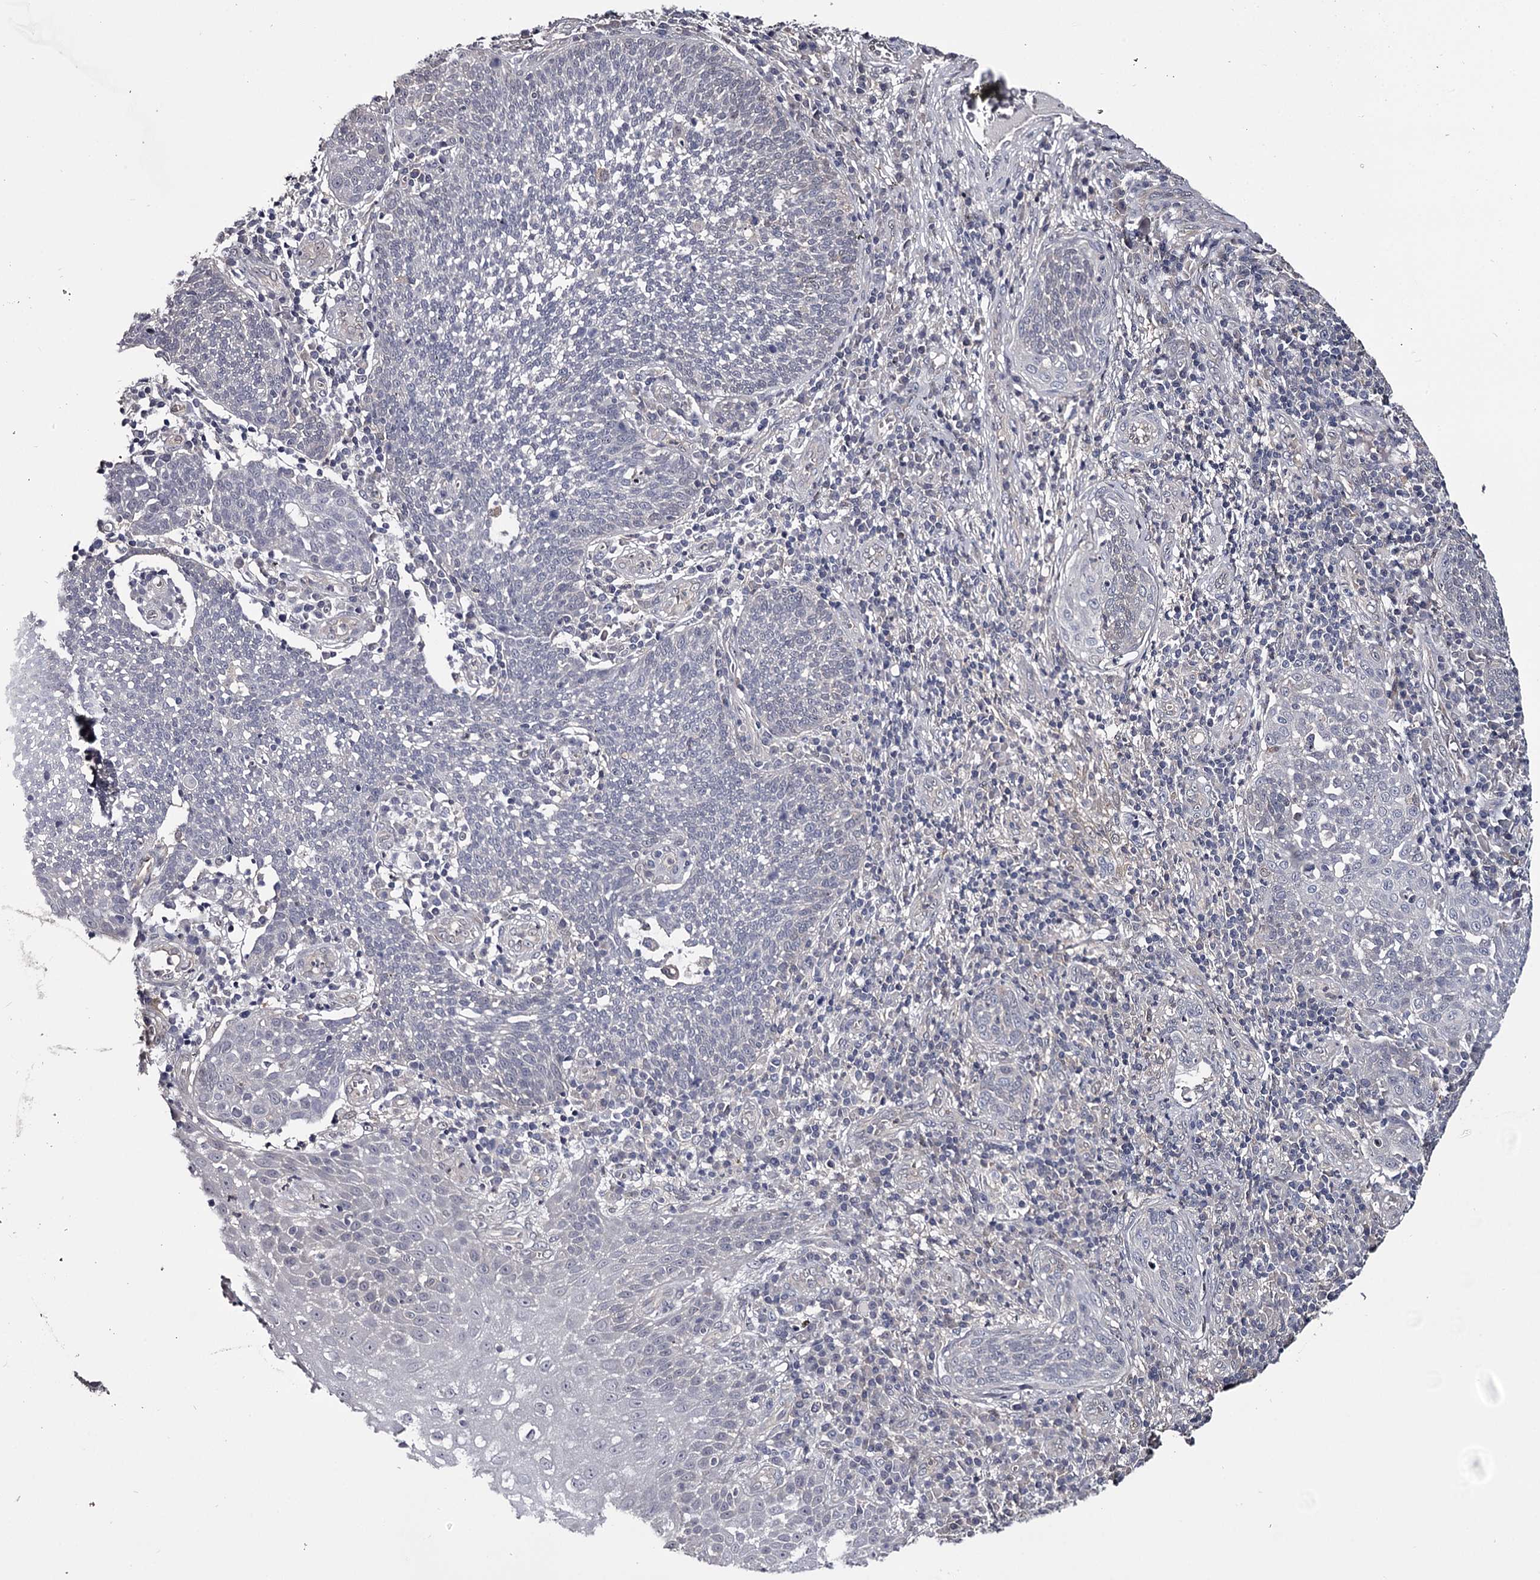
{"staining": {"intensity": "negative", "quantity": "none", "location": "none"}, "tissue": "cervical cancer", "cell_type": "Tumor cells", "image_type": "cancer", "snomed": [{"axis": "morphology", "description": "Squamous cell carcinoma, NOS"}, {"axis": "topography", "description": "Cervix"}], "caption": "Squamous cell carcinoma (cervical) was stained to show a protein in brown. There is no significant expression in tumor cells.", "gene": "GSTO1", "patient": {"sex": "female", "age": 34}}